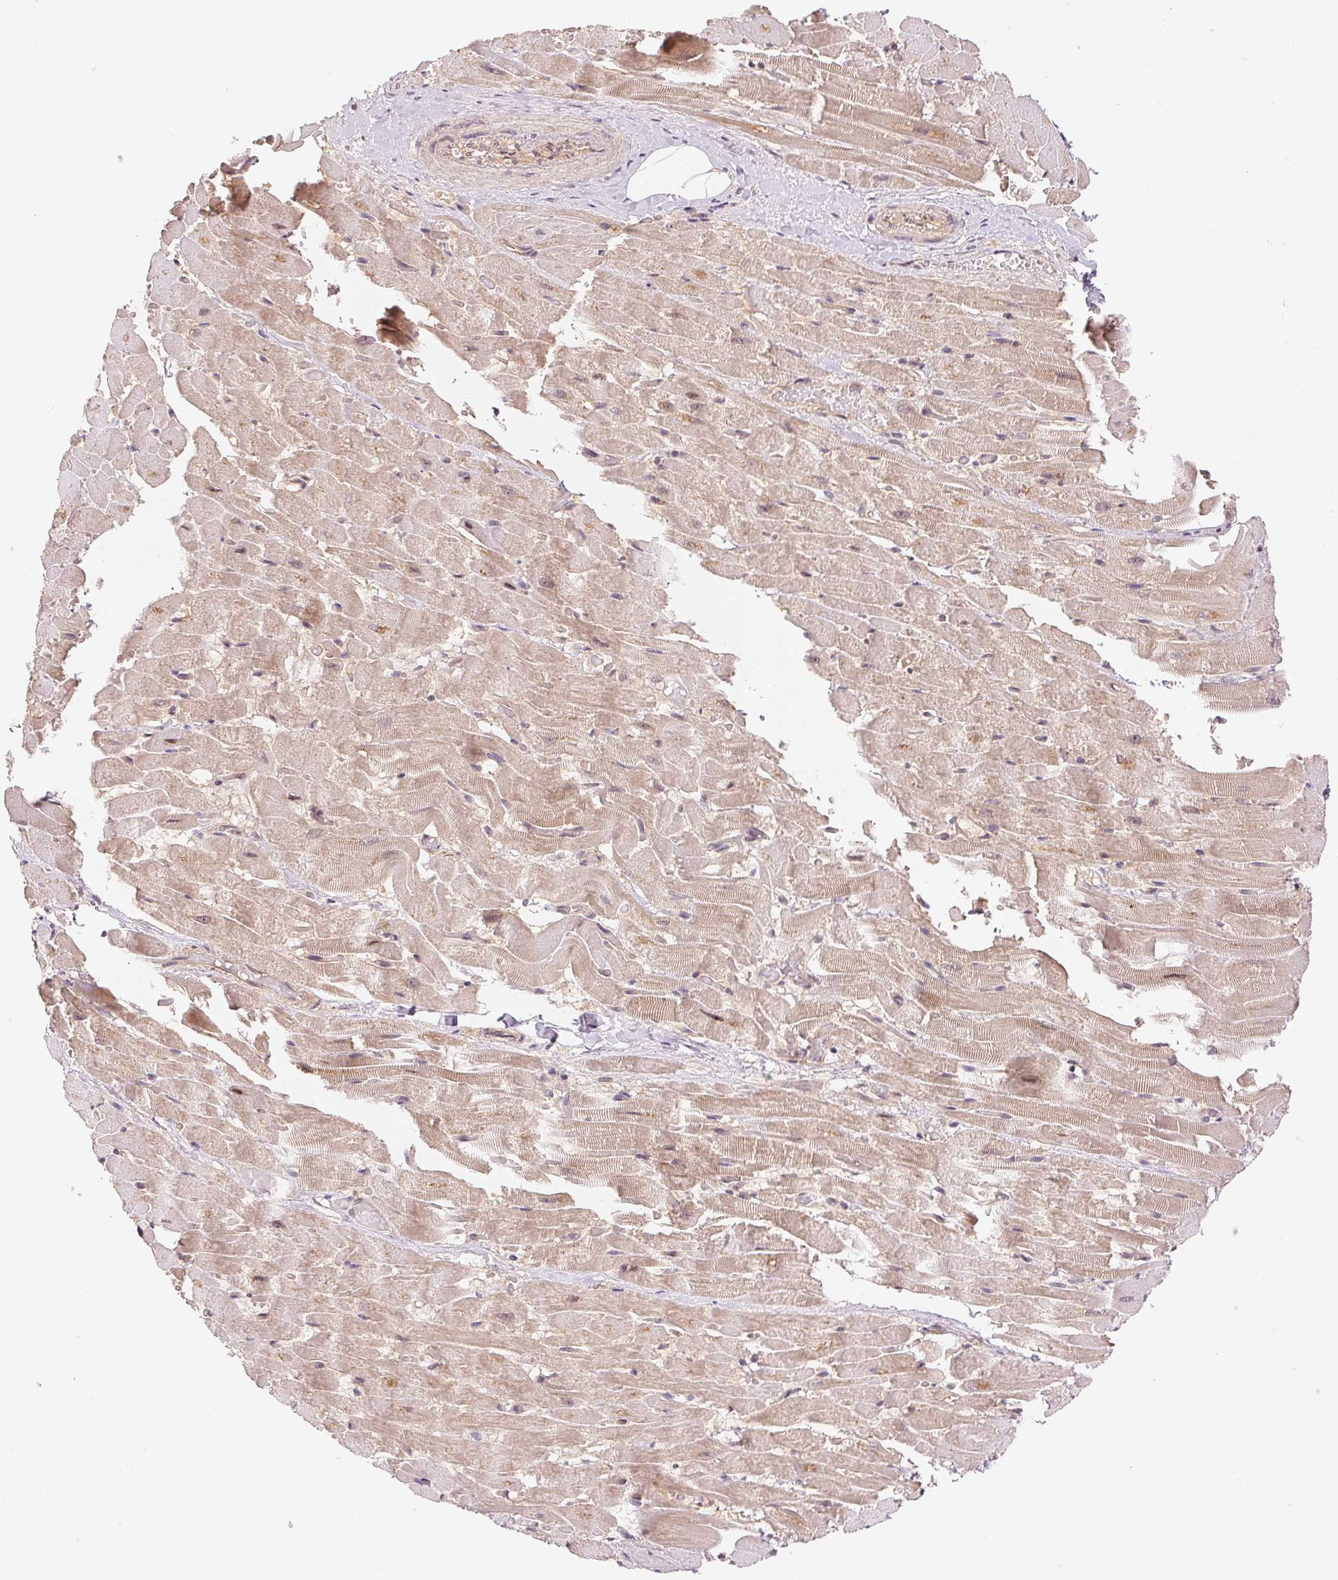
{"staining": {"intensity": "weak", "quantity": "25%-75%", "location": "cytoplasmic/membranous,nuclear"}, "tissue": "heart muscle", "cell_type": "Cardiomyocytes", "image_type": "normal", "snomed": [{"axis": "morphology", "description": "Normal tissue, NOS"}, {"axis": "topography", "description": "Heart"}], "caption": "Unremarkable heart muscle displays weak cytoplasmic/membranous,nuclear positivity in about 25%-75% of cardiomyocytes.", "gene": "BNIP5", "patient": {"sex": "male", "age": 37}}